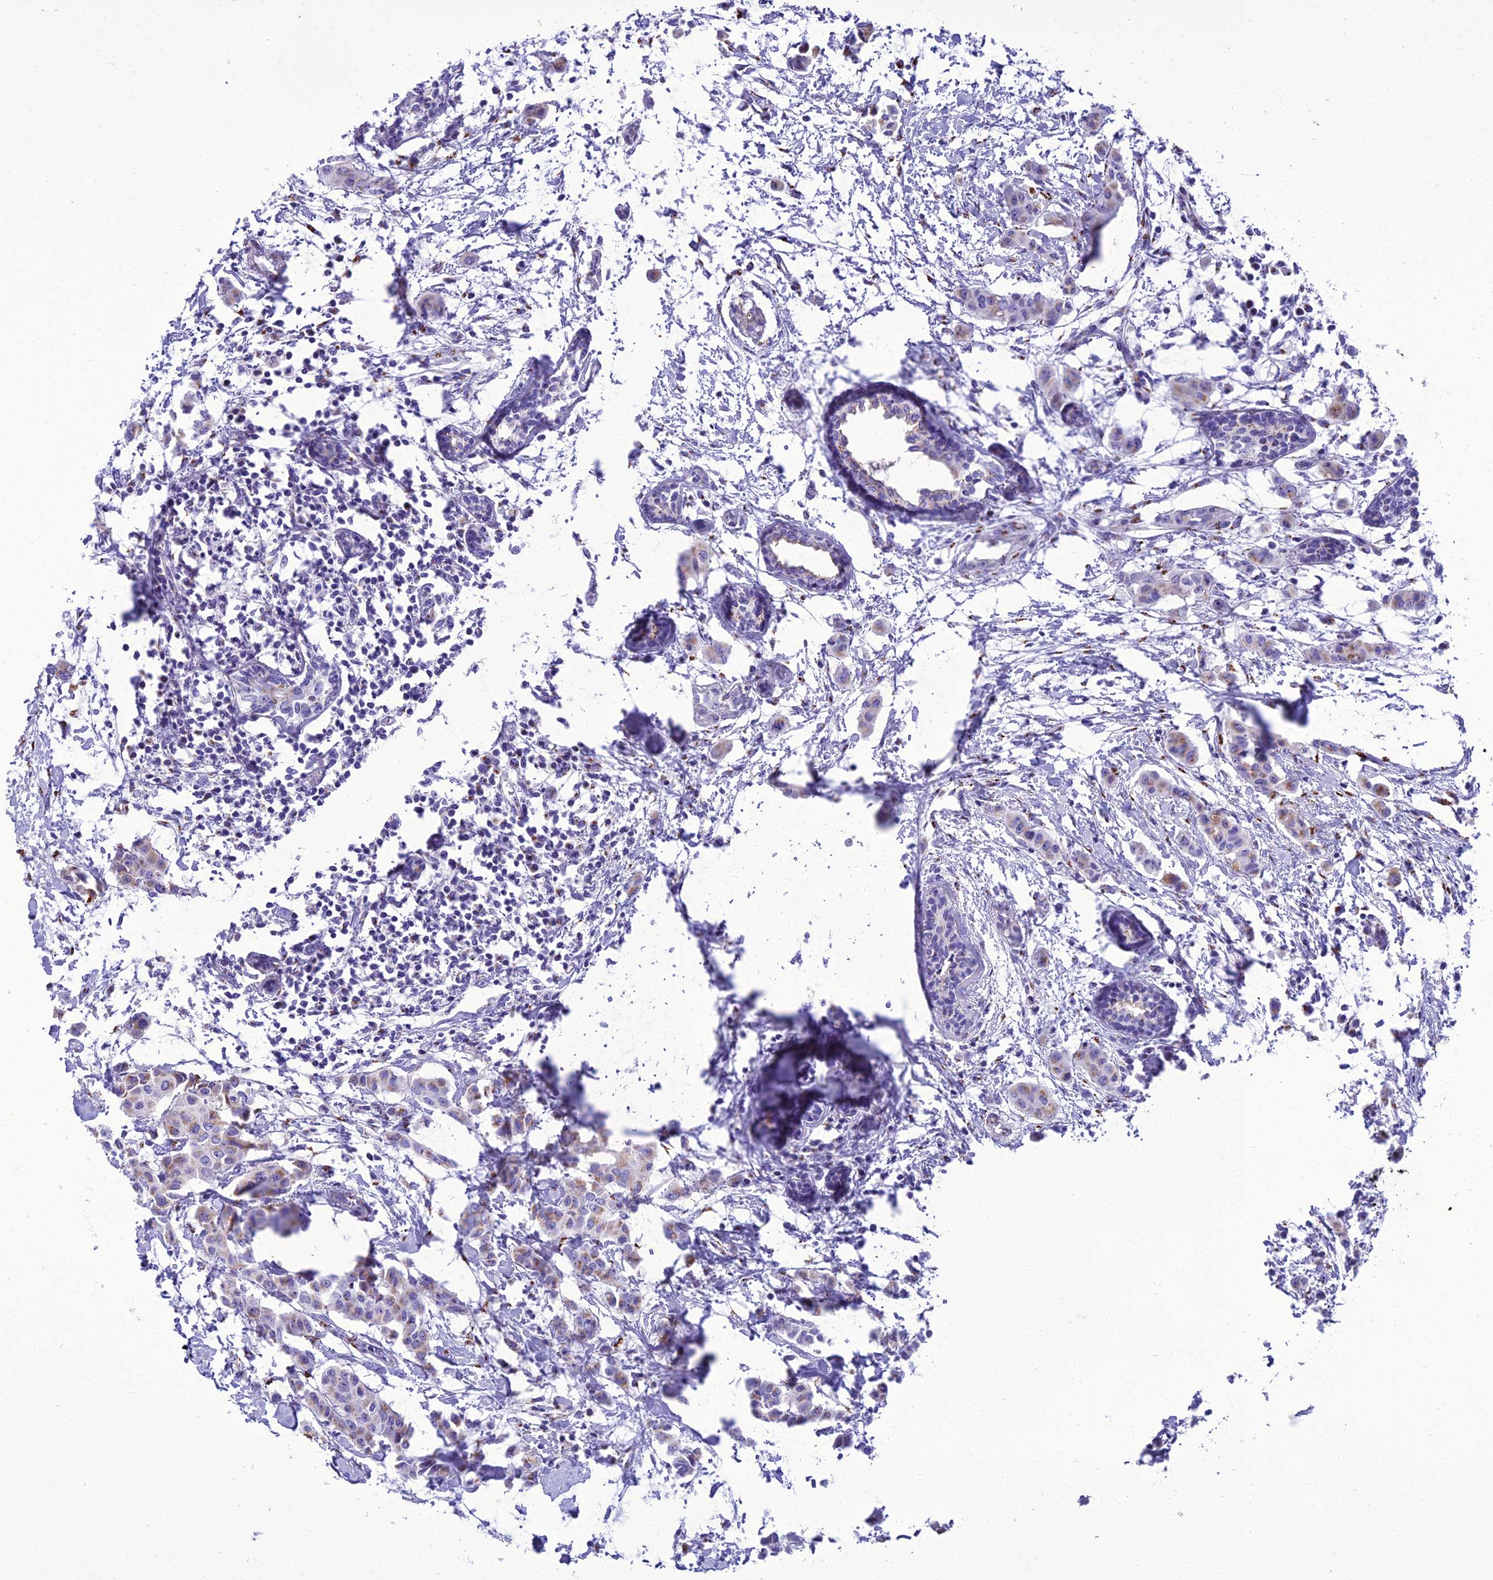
{"staining": {"intensity": "weak", "quantity": "25%-75%", "location": "cytoplasmic/membranous"}, "tissue": "breast cancer", "cell_type": "Tumor cells", "image_type": "cancer", "snomed": [{"axis": "morphology", "description": "Duct carcinoma"}, {"axis": "topography", "description": "Breast"}], "caption": "Immunohistochemical staining of human breast cancer displays low levels of weak cytoplasmic/membranous protein positivity in approximately 25%-75% of tumor cells.", "gene": "GOLM2", "patient": {"sex": "female", "age": 40}}